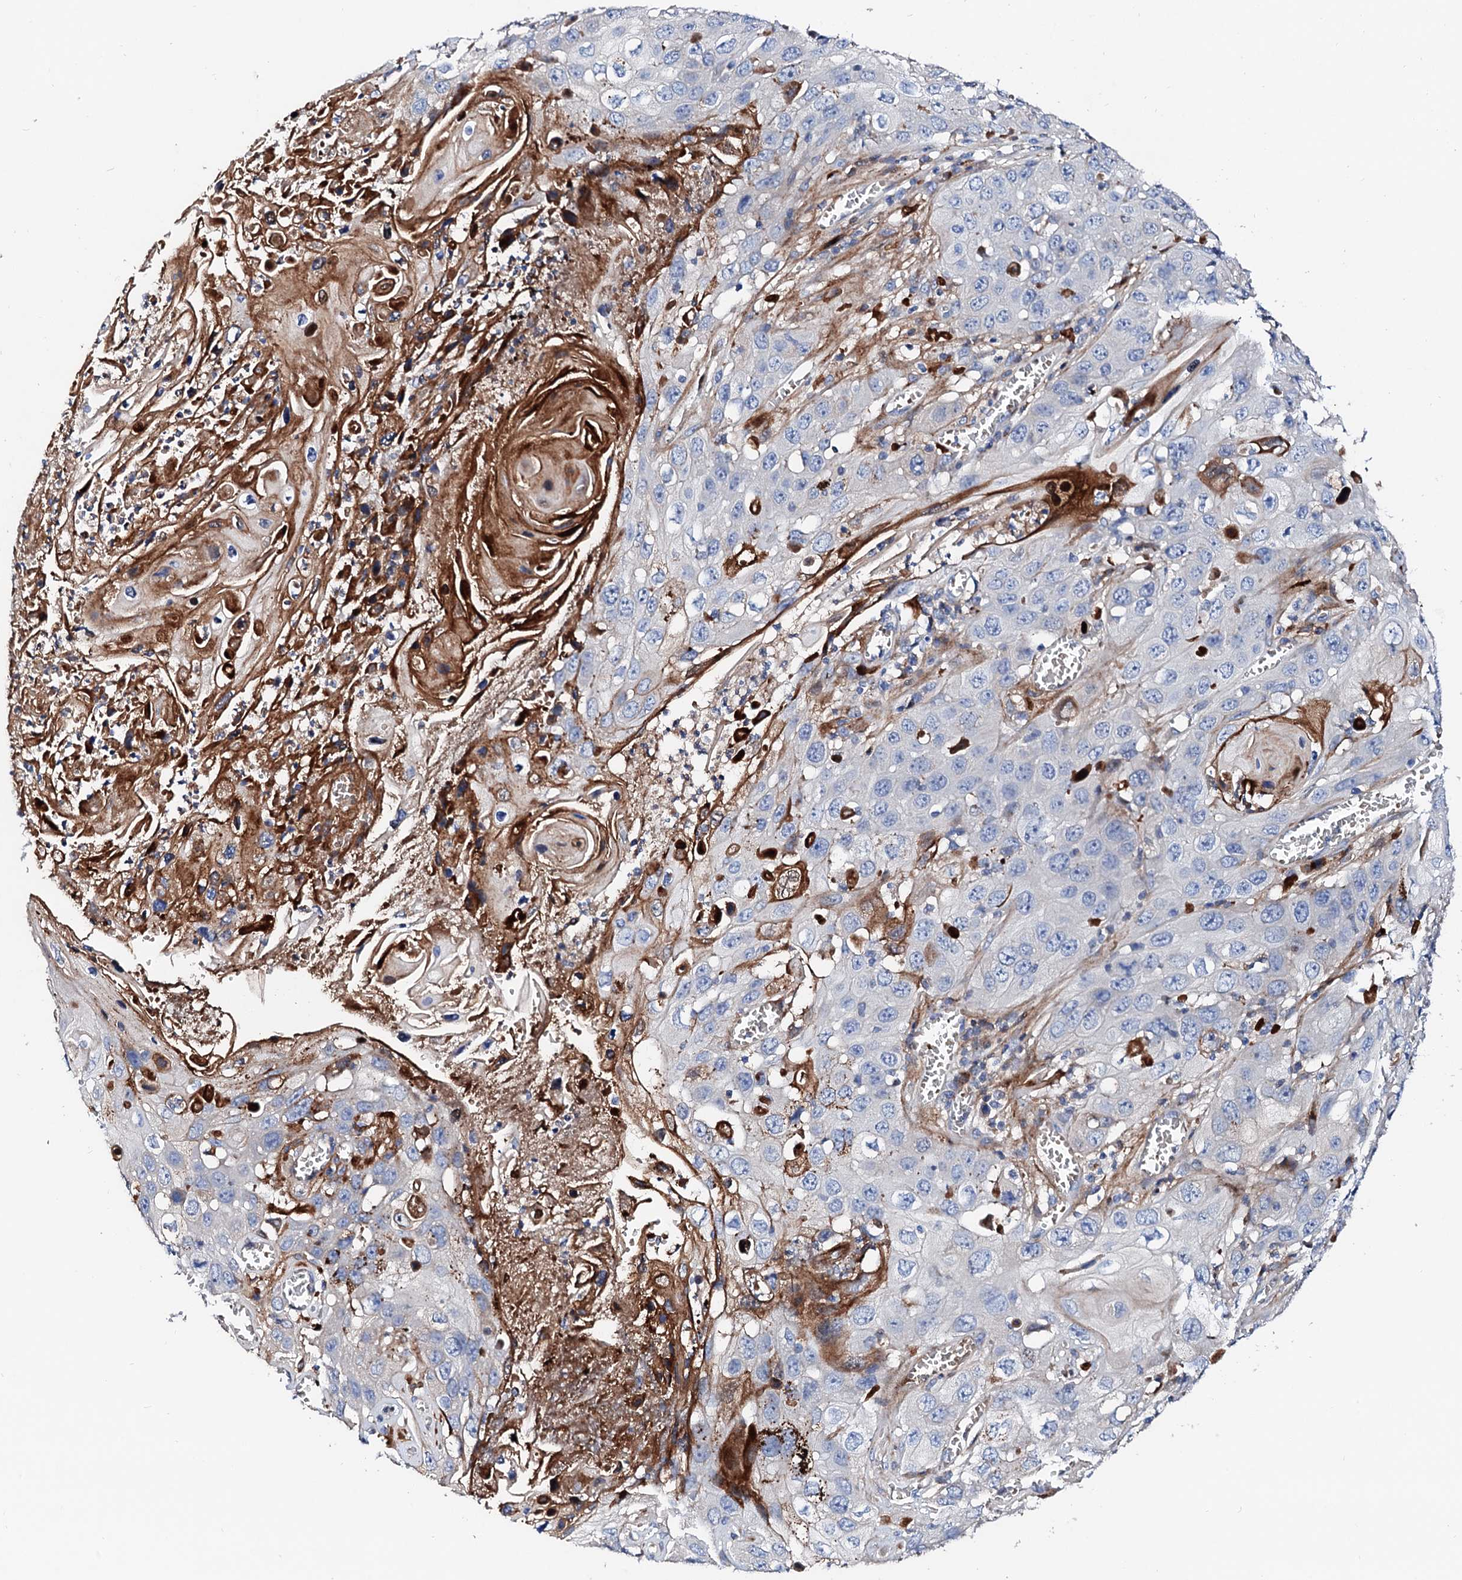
{"staining": {"intensity": "moderate", "quantity": "<25%", "location": "cytoplasmic/membranous"}, "tissue": "skin cancer", "cell_type": "Tumor cells", "image_type": "cancer", "snomed": [{"axis": "morphology", "description": "Squamous cell carcinoma, NOS"}, {"axis": "topography", "description": "Skin"}], "caption": "A low amount of moderate cytoplasmic/membranous staining is identified in about <25% of tumor cells in skin squamous cell carcinoma tissue.", "gene": "SLC10A7", "patient": {"sex": "male", "age": 55}}